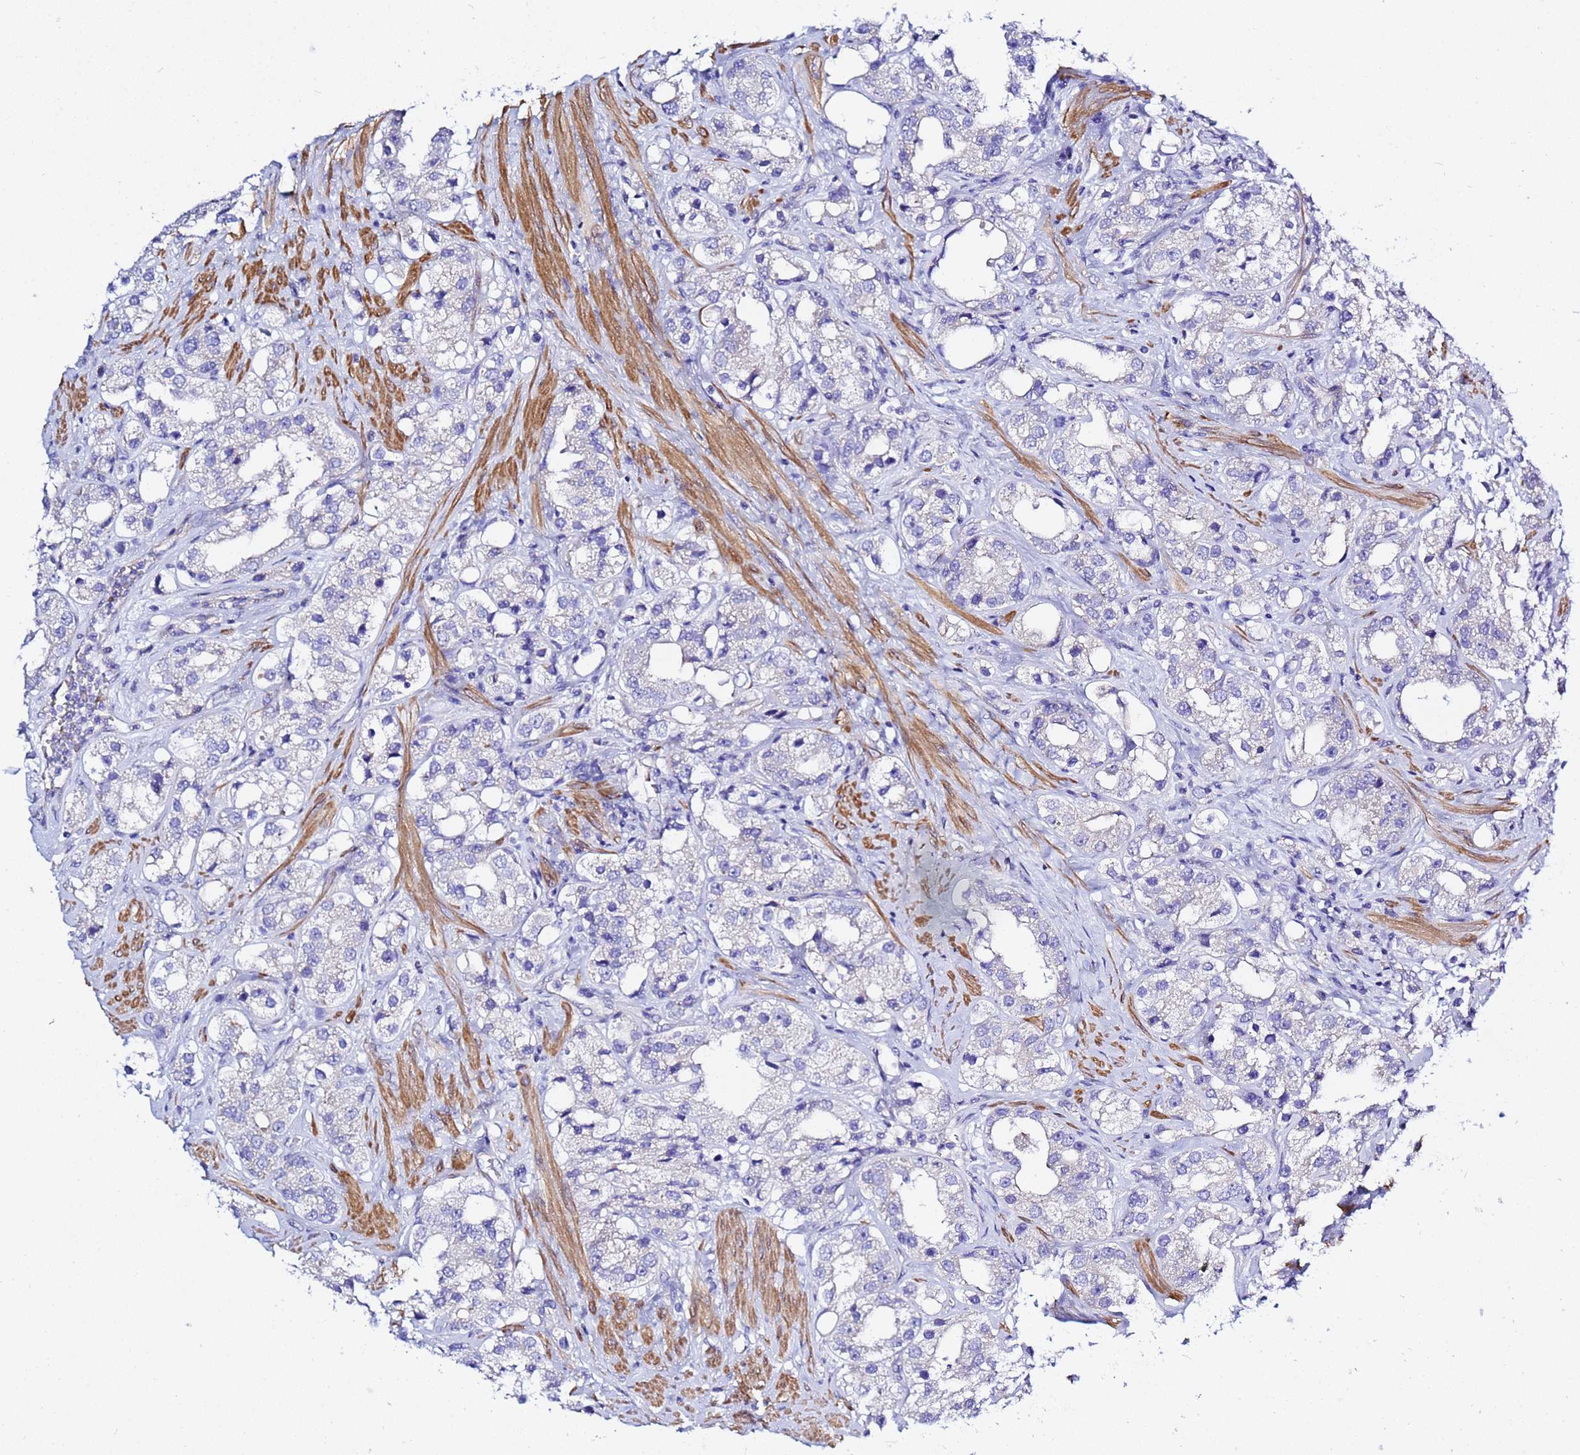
{"staining": {"intensity": "negative", "quantity": "none", "location": "none"}, "tissue": "prostate cancer", "cell_type": "Tumor cells", "image_type": "cancer", "snomed": [{"axis": "morphology", "description": "Adenocarcinoma, NOS"}, {"axis": "topography", "description": "Prostate"}], "caption": "Adenocarcinoma (prostate) was stained to show a protein in brown. There is no significant positivity in tumor cells.", "gene": "USP18", "patient": {"sex": "male", "age": 79}}